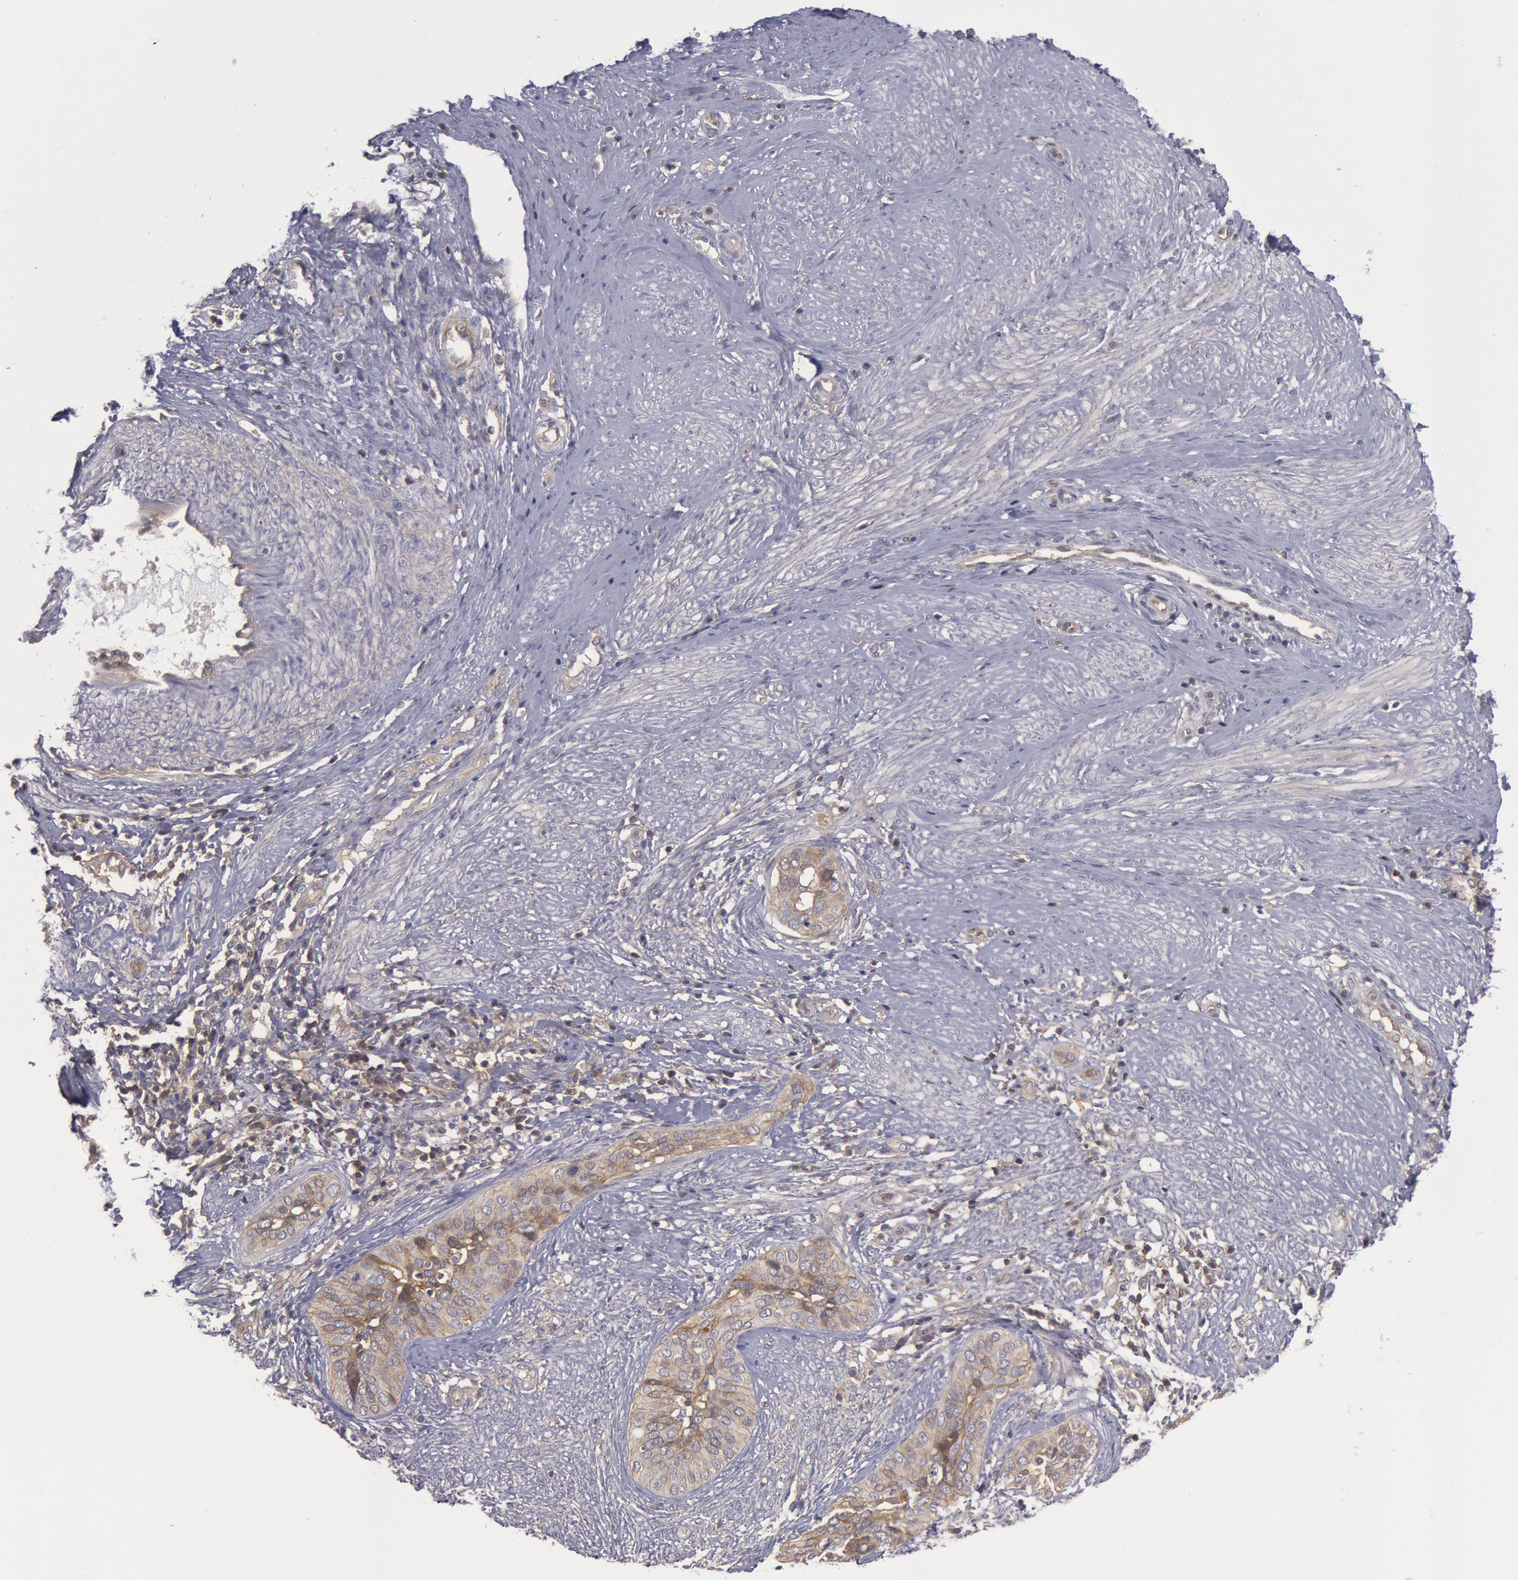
{"staining": {"intensity": "moderate", "quantity": ">75%", "location": "cytoplasmic/membranous"}, "tissue": "cervical cancer", "cell_type": "Tumor cells", "image_type": "cancer", "snomed": [{"axis": "morphology", "description": "Squamous cell carcinoma, NOS"}, {"axis": "topography", "description": "Cervix"}], "caption": "The micrograph reveals immunohistochemical staining of cervical squamous cell carcinoma. There is moderate cytoplasmic/membranous staining is appreciated in about >75% of tumor cells.", "gene": "STX4", "patient": {"sex": "female", "age": 31}}